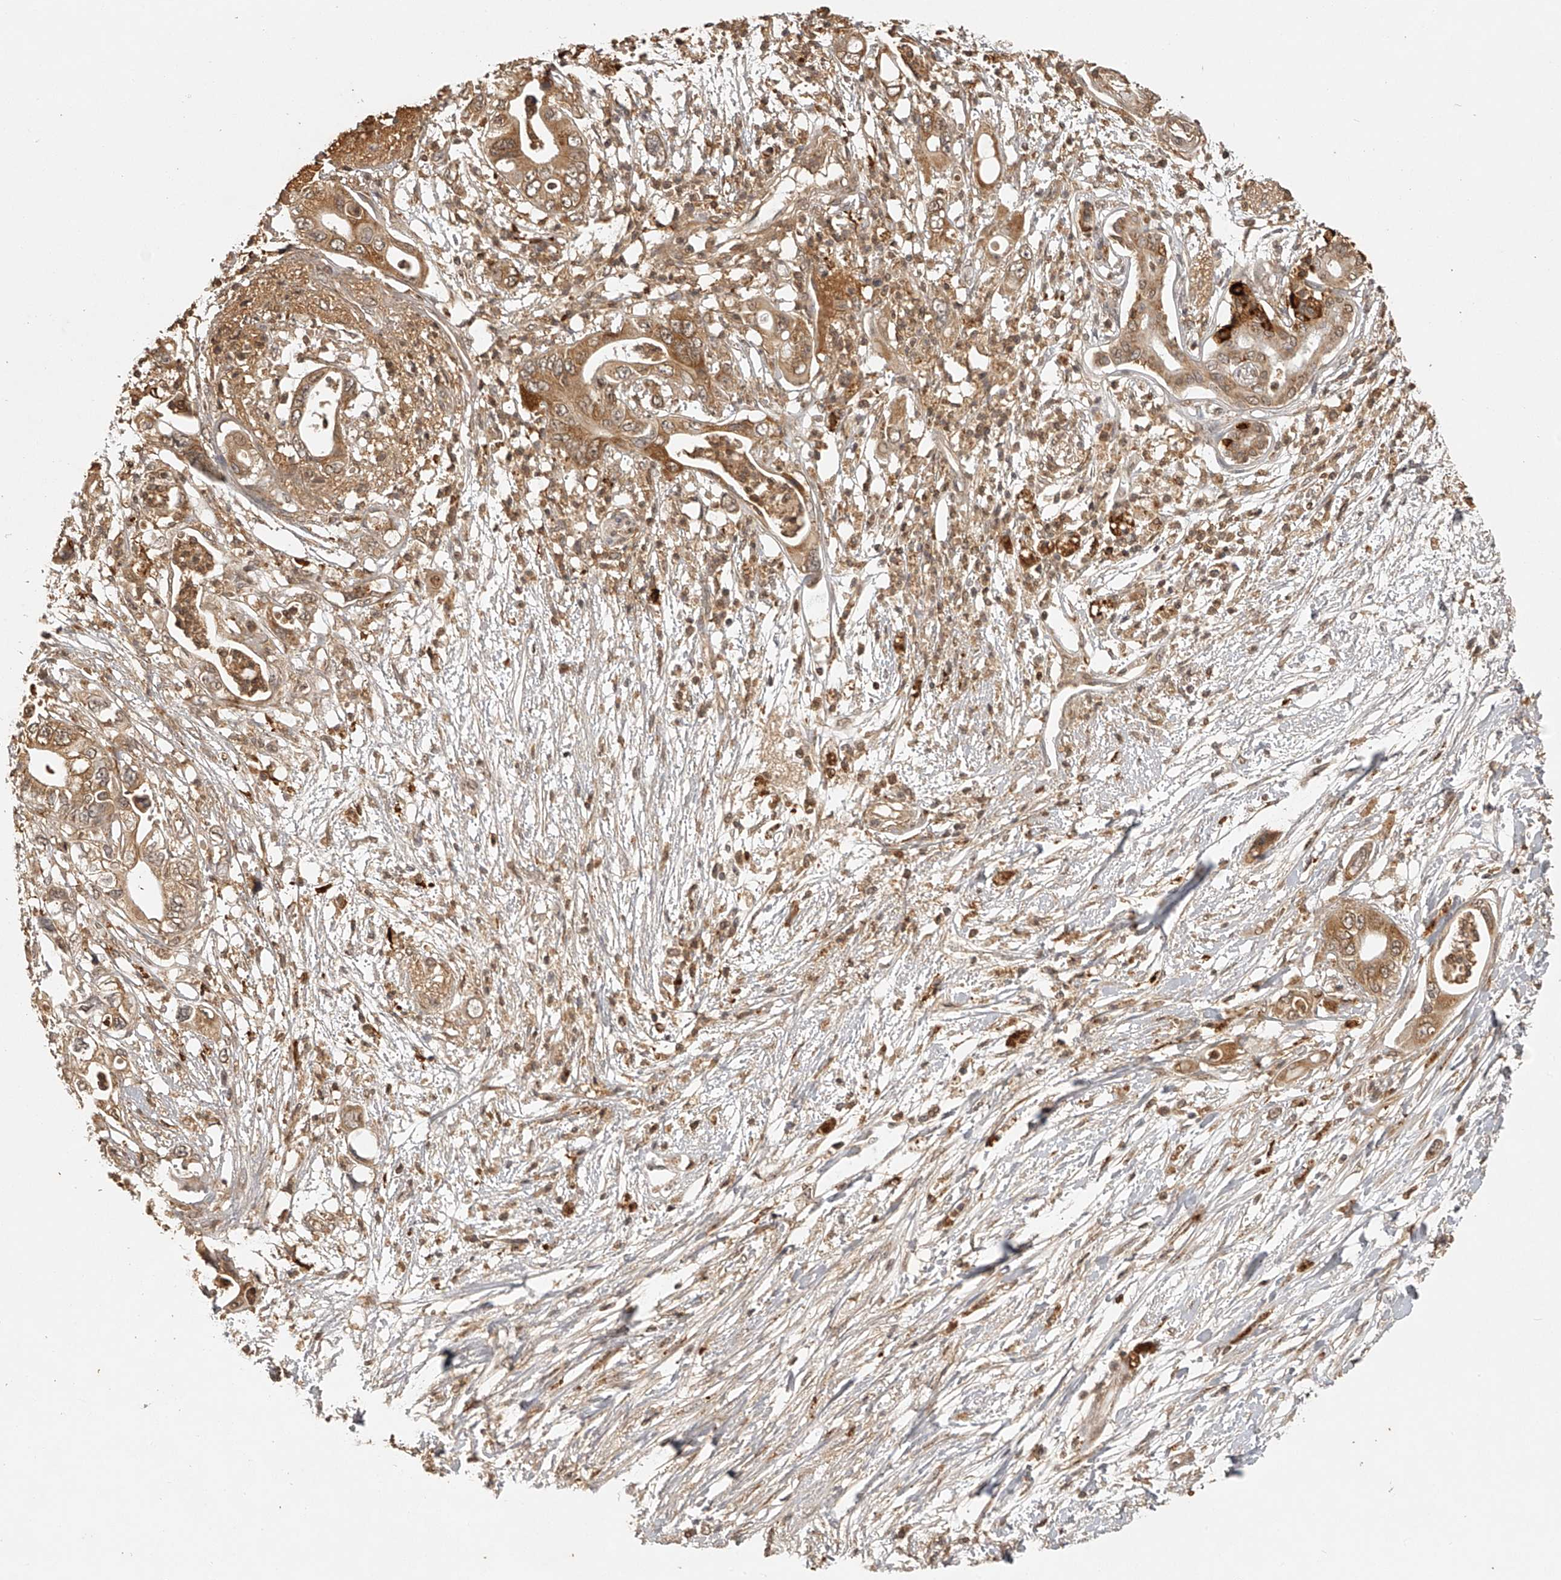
{"staining": {"intensity": "moderate", "quantity": ">75%", "location": "cytoplasmic/membranous"}, "tissue": "pancreatic cancer", "cell_type": "Tumor cells", "image_type": "cancer", "snomed": [{"axis": "morphology", "description": "Adenocarcinoma, NOS"}, {"axis": "topography", "description": "Pancreas"}], "caption": "Immunohistochemical staining of pancreatic cancer reveals medium levels of moderate cytoplasmic/membranous positivity in about >75% of tumor cells.", "gene": "BCL2L11", "patient": {"sex": "male", "age": 66}}